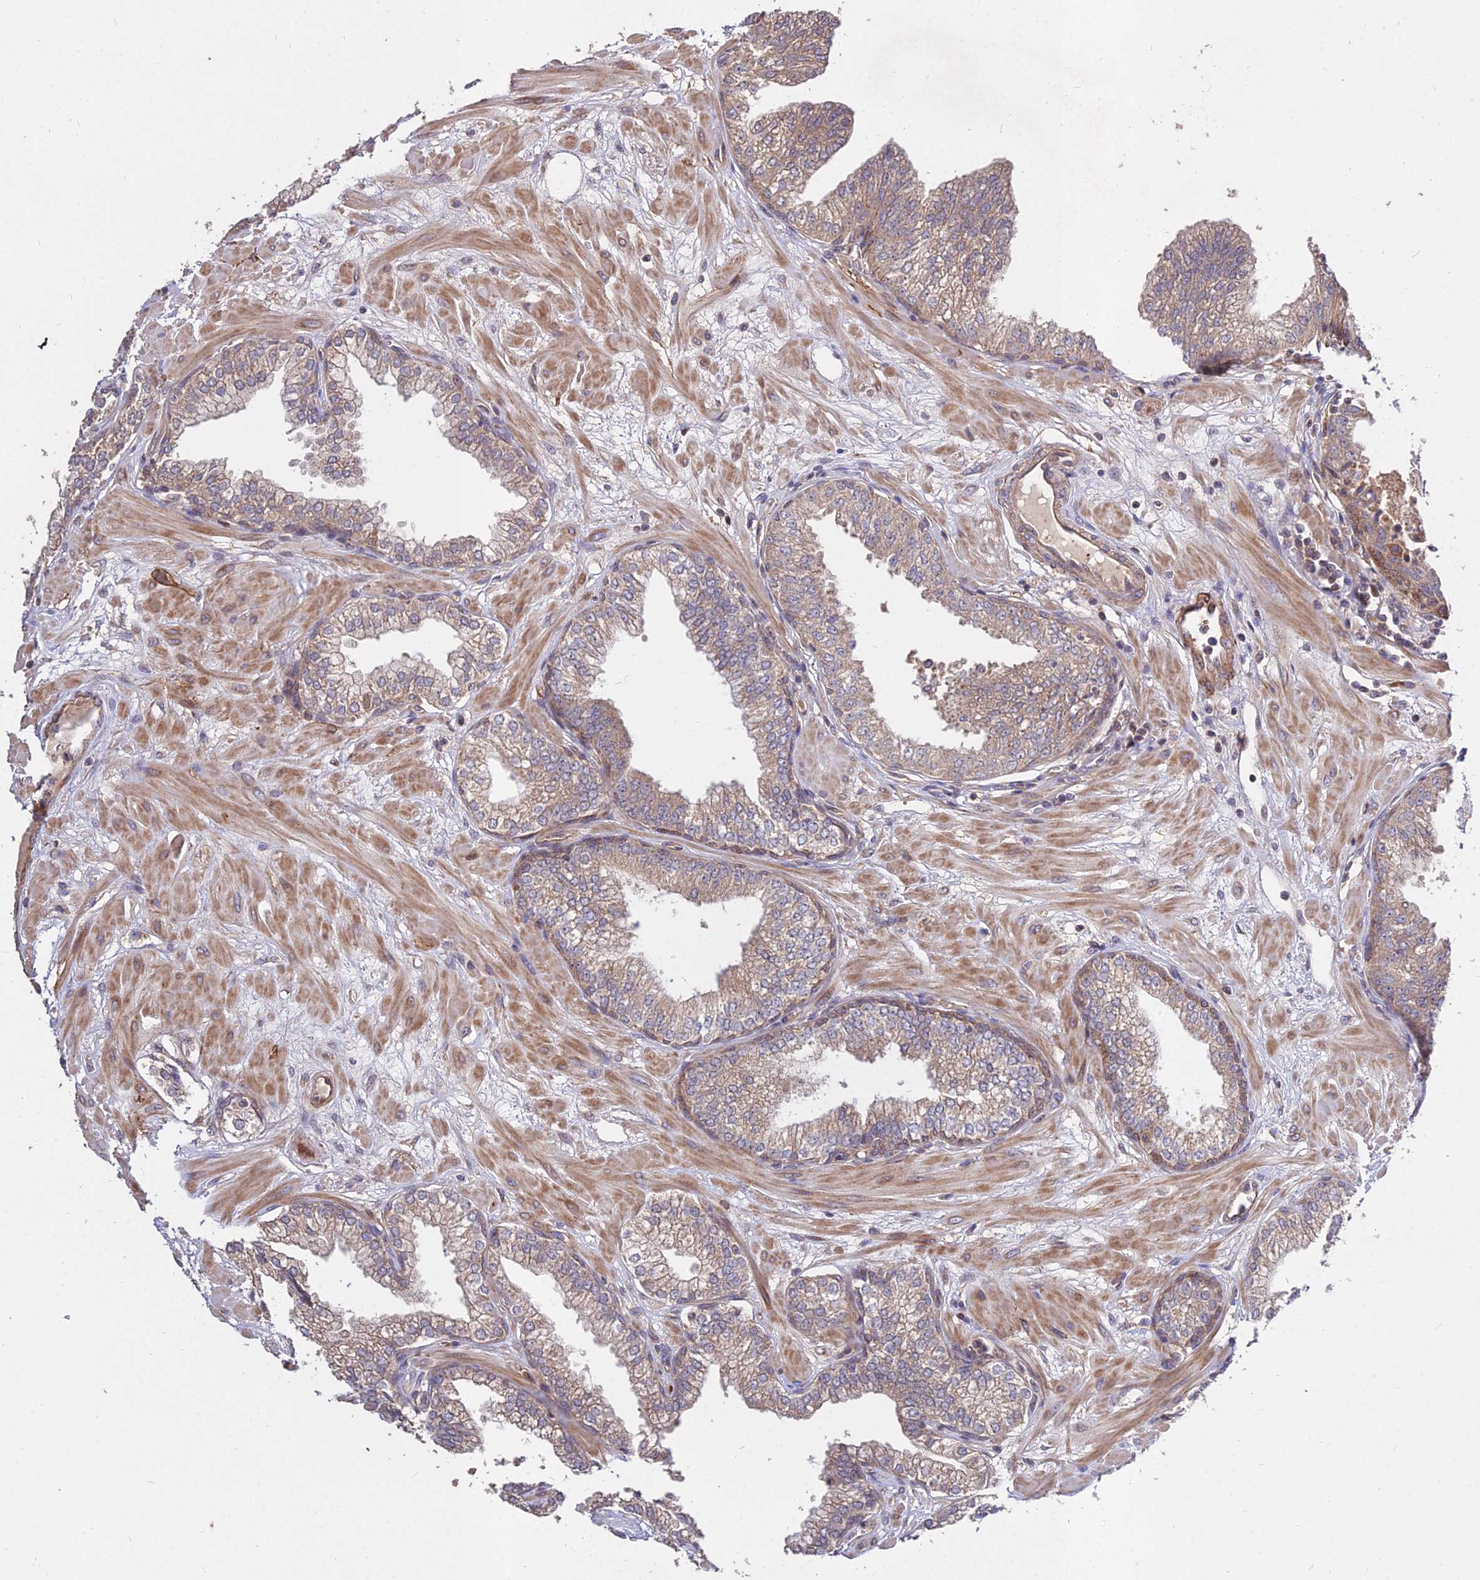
{"staining": {"intensity": "weak", "quantity": ">75%", "location": "cytoplasmic/membranous"}, "tissue": "prostate", "cell_type": "Glandular cells", "image_type": "normal", "snomed": [{"axis": "morphology", "description": "Normal tissue, NOS"}, {"axis": "morphology", "description": "Urothelial carcinoma, Low grade"}, {"axis": "topography", "description": "Urinary bladder"}, {"axis": "topography", "description": "Prostate"}], "caption": "A brown stain labels weak cytoplasmic/membranous staining of a protein in glandular cells of unremarkable prostate.", "gene": "GRTP1", "patient": {"sex": "male", "age": 60}}